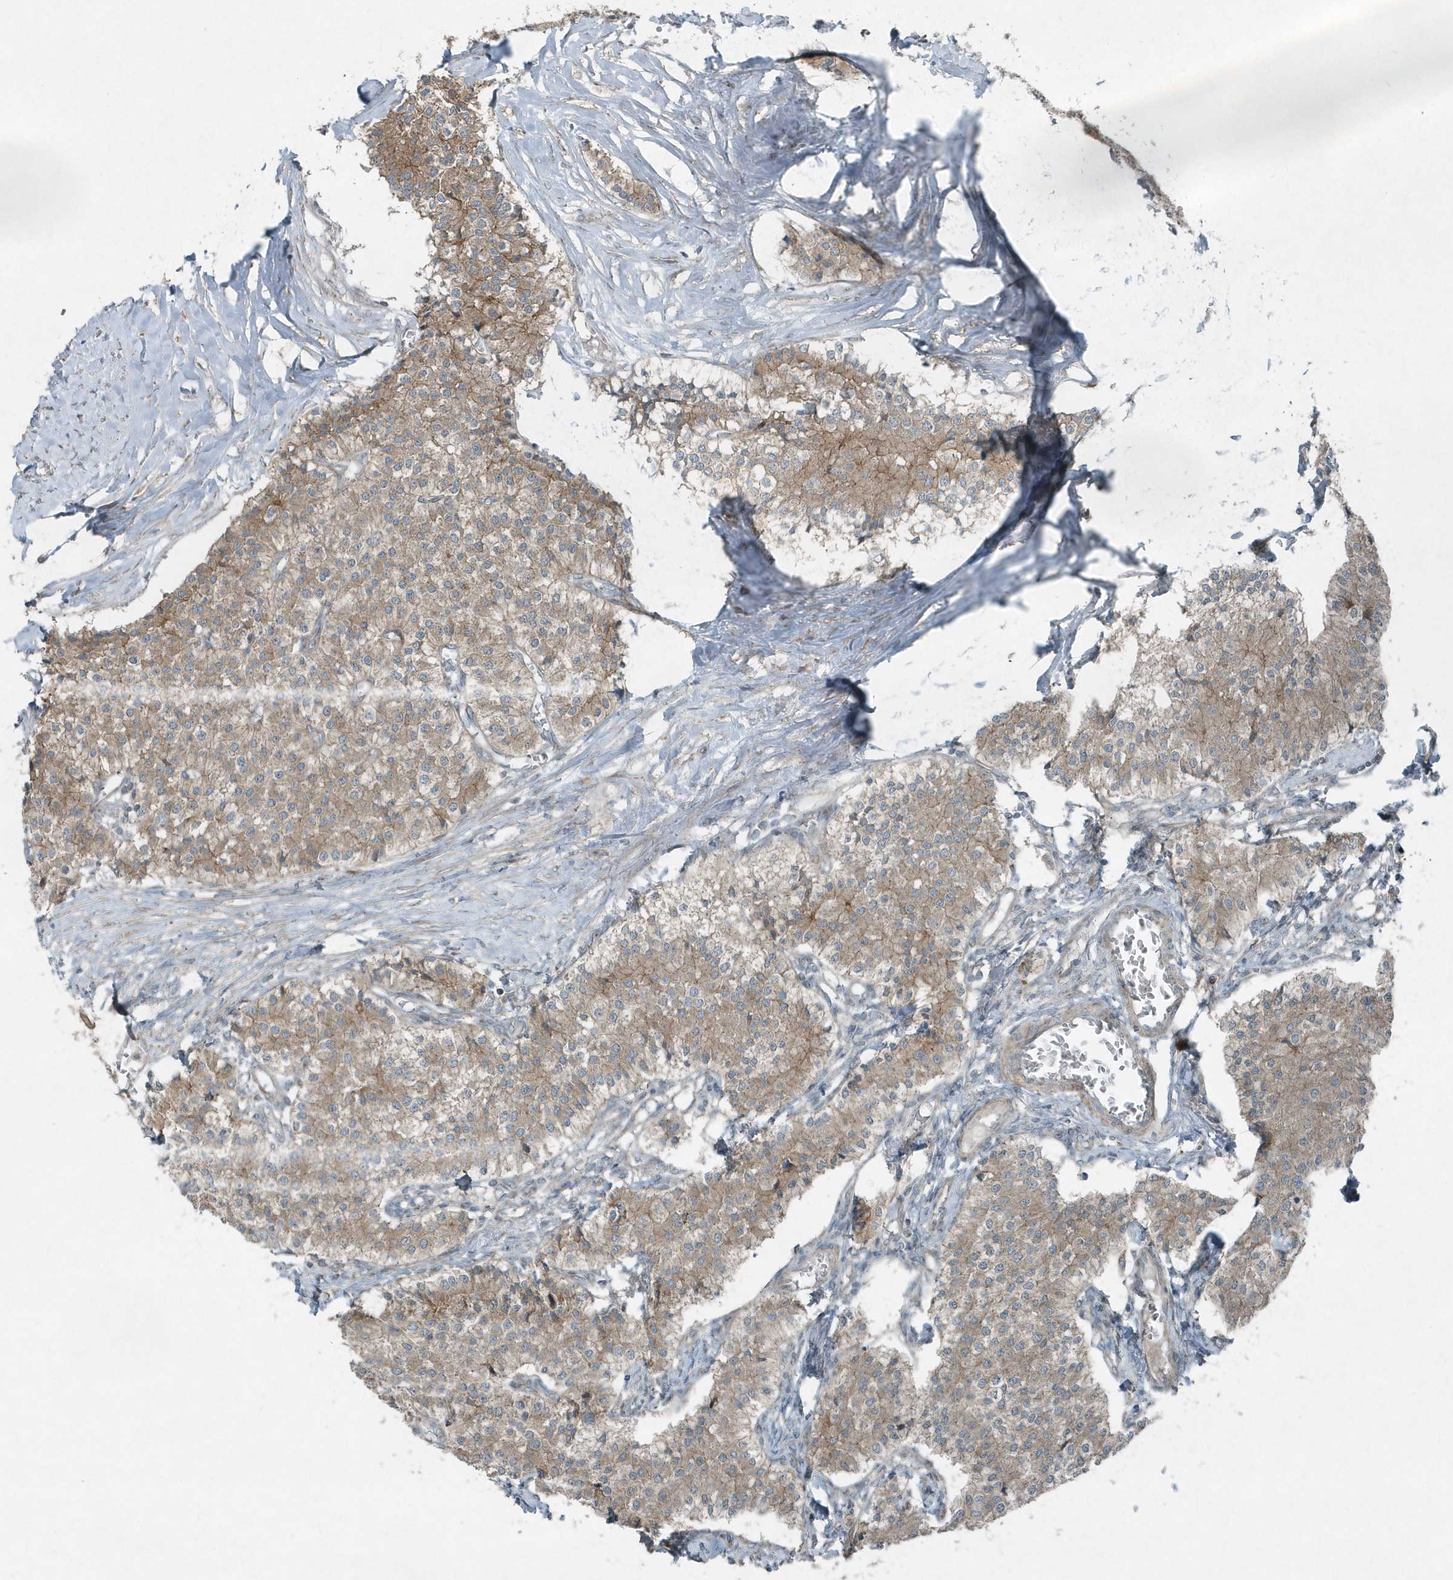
{"staining": {"intensity": "weak", "quantity": "25%-75%", "location": "cytoplasmic/membranous"}, "tissue": "carcinoid", "cell_type": "Tumor cells", "image_type": "cancer", "snomed": [{"axis": "morphology", "description": "Carcinoid, malignant, NOS"}, {"axis": "topography", "description": "Colon"}], "caption": "Protein staining of malignant carcinoid tissue exhibits weak cytoplasmic/membranous positivity in about 25%-75% of tumor cells.", "gene": "GCC2", "patient": {"sex": "female", "age": 52}}